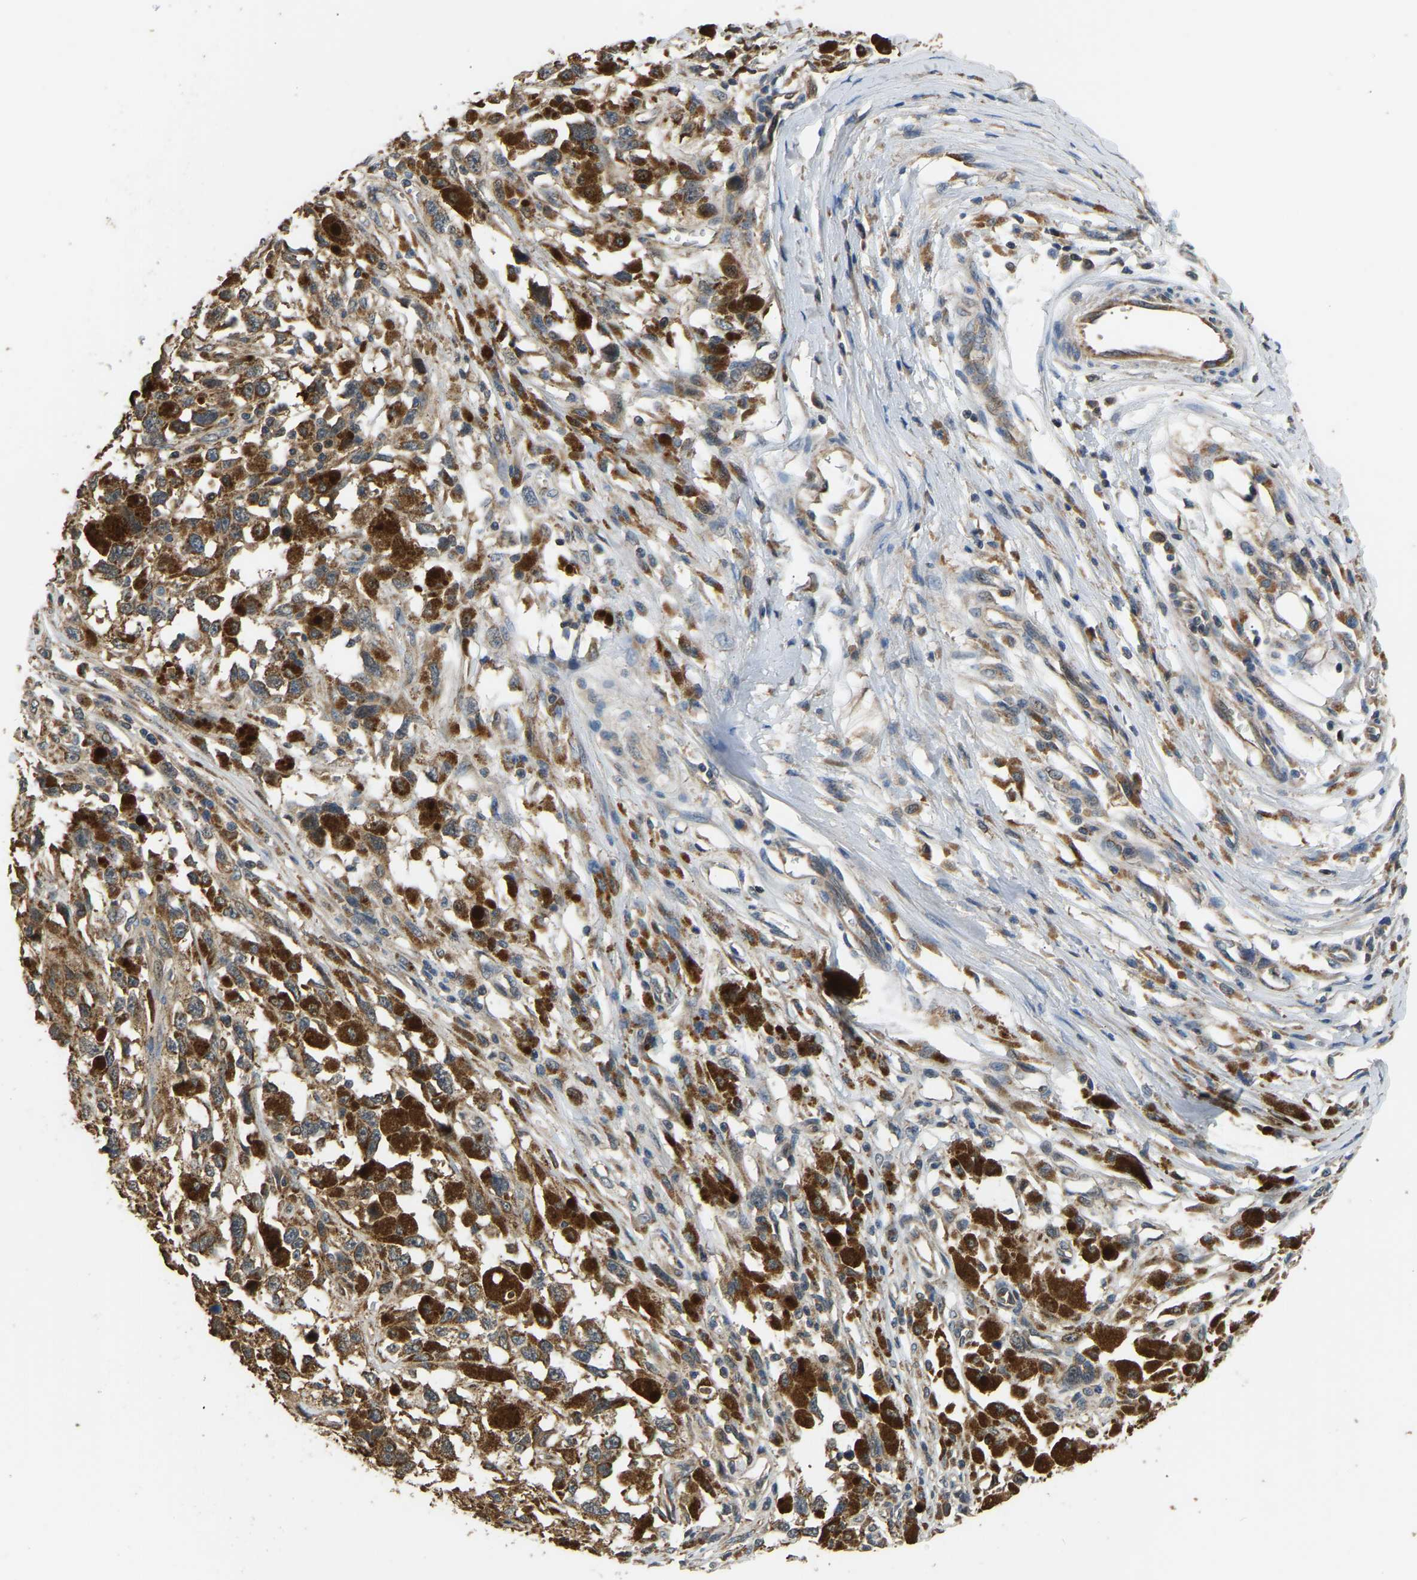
{"staining": {"intensity": "moderate", "quantity": ">75%", "location": "cytoplasmic/membranous"}, "tissue": "melanoma", "cell_type": "Tumor cells", "image_type": "cancer", "snomed": [{"axis": "morphology", "description": "Malignant melanoma, Metastatic site"}, {"axis": "topography", "description": "Lymph node"}], "caption": "Protein expression analysis of malignant melanoma (metastatic site) reveals moderate cytoplasmic/membranous expression in about >75% of tumor cells.", "gene": "TUFM", "patient": {"sex": "male", "age": 59}}